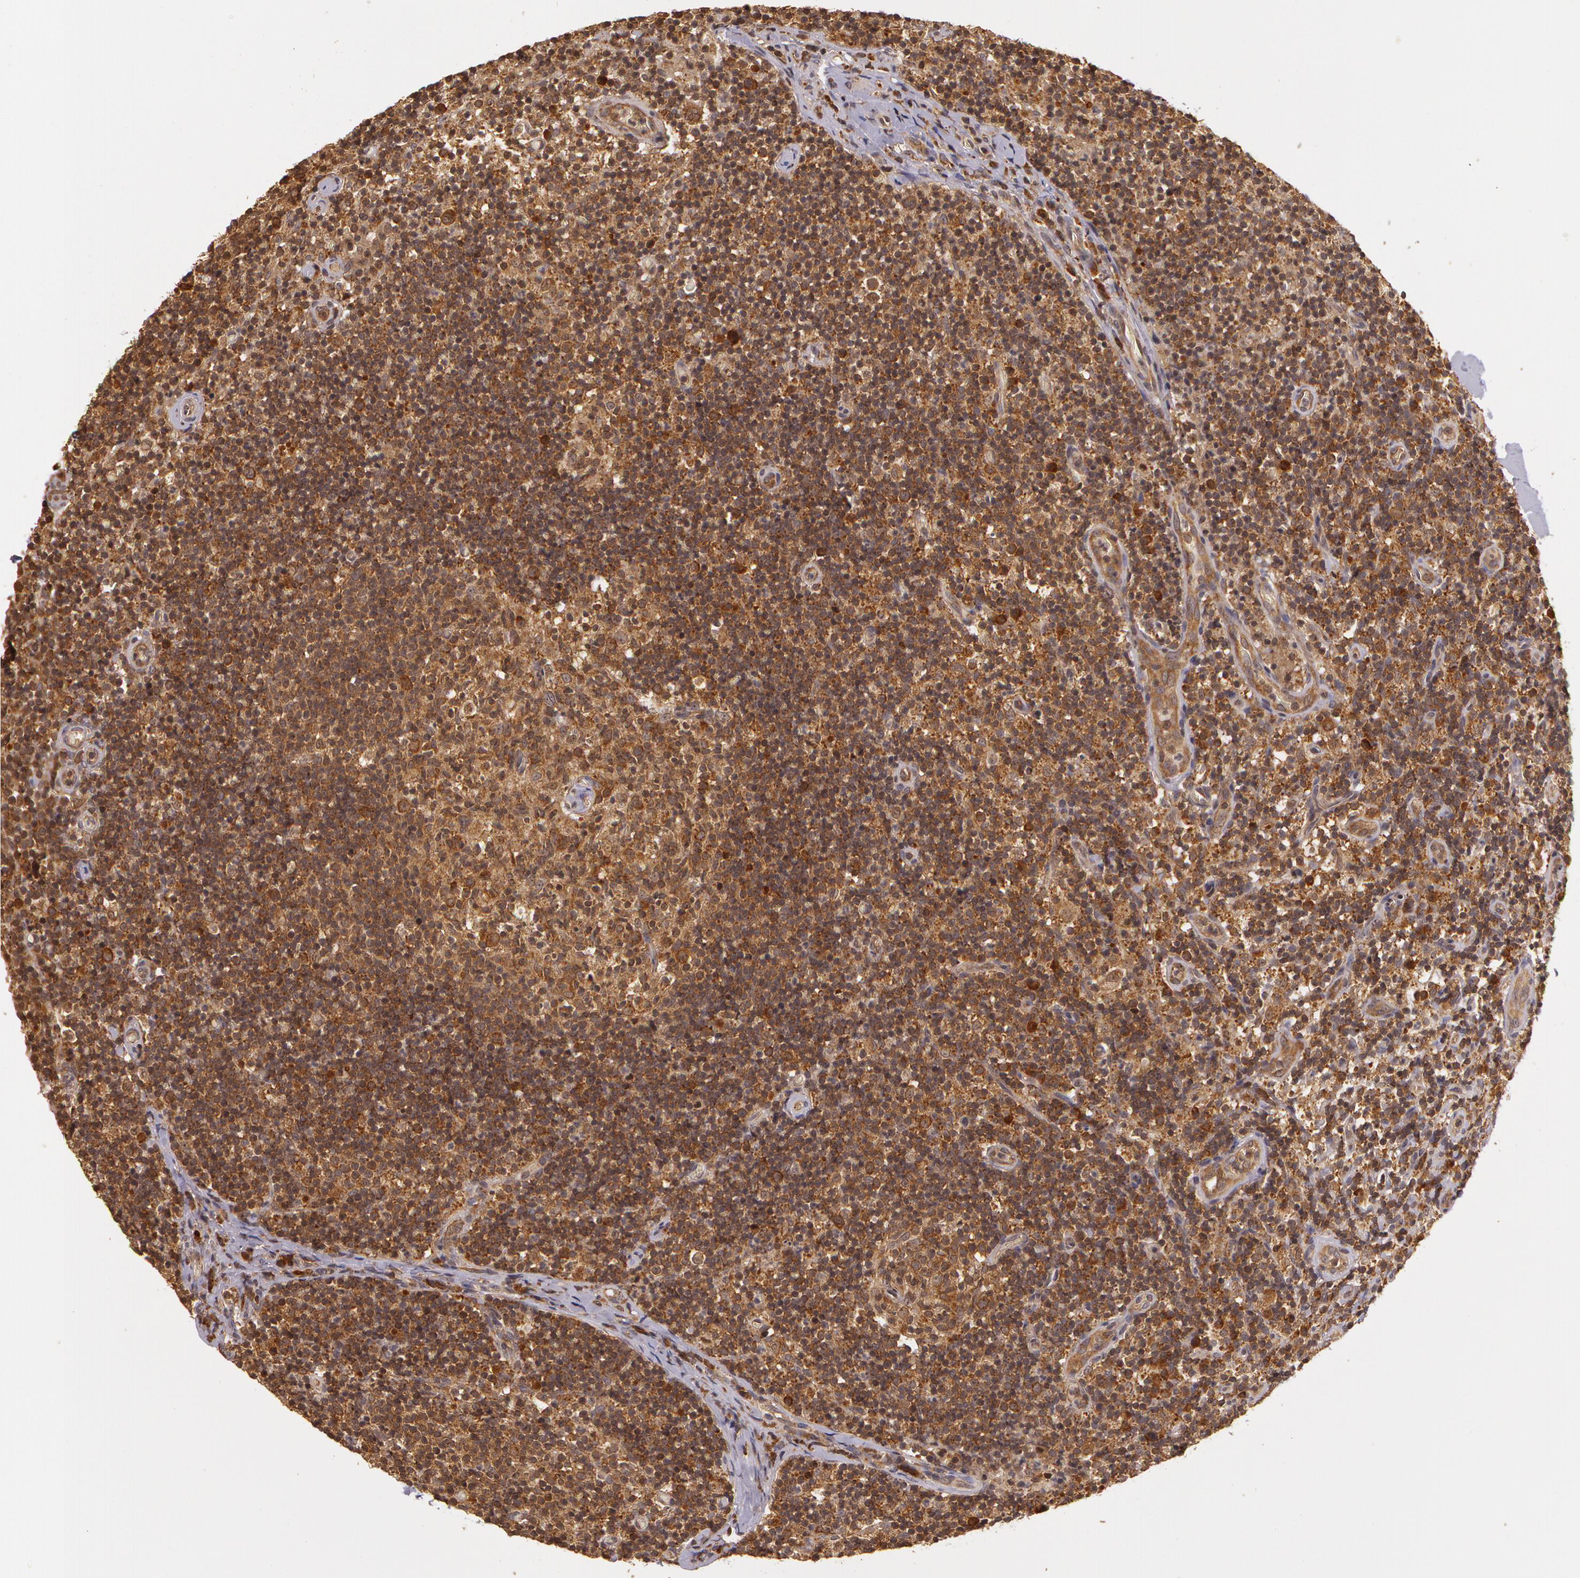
{"staining": {"intensity": "strong", "quantity": ">75%", "location": "cytoplasmic/membranous"}, "tissue": "lymph node", "cell_type": "Germinal center cells", "image_type": "normal", "snomed": [{"axis": "morphology", "description": "Normal tissue, NOS"}, {"axis": "morphology", "description": "Inflammation, NOS"}, {"axis": "topography", "description": "Lymph node"}], "caption": "Immunohistochemistry (IHC) of unremarkable human lymph node exhibits high levels of strong cytoplasmic/membranous positivity in approximately >75% of germinal center cells.", "gene": "ASCC2", "patient": {"sex": "male", "age": 46}}